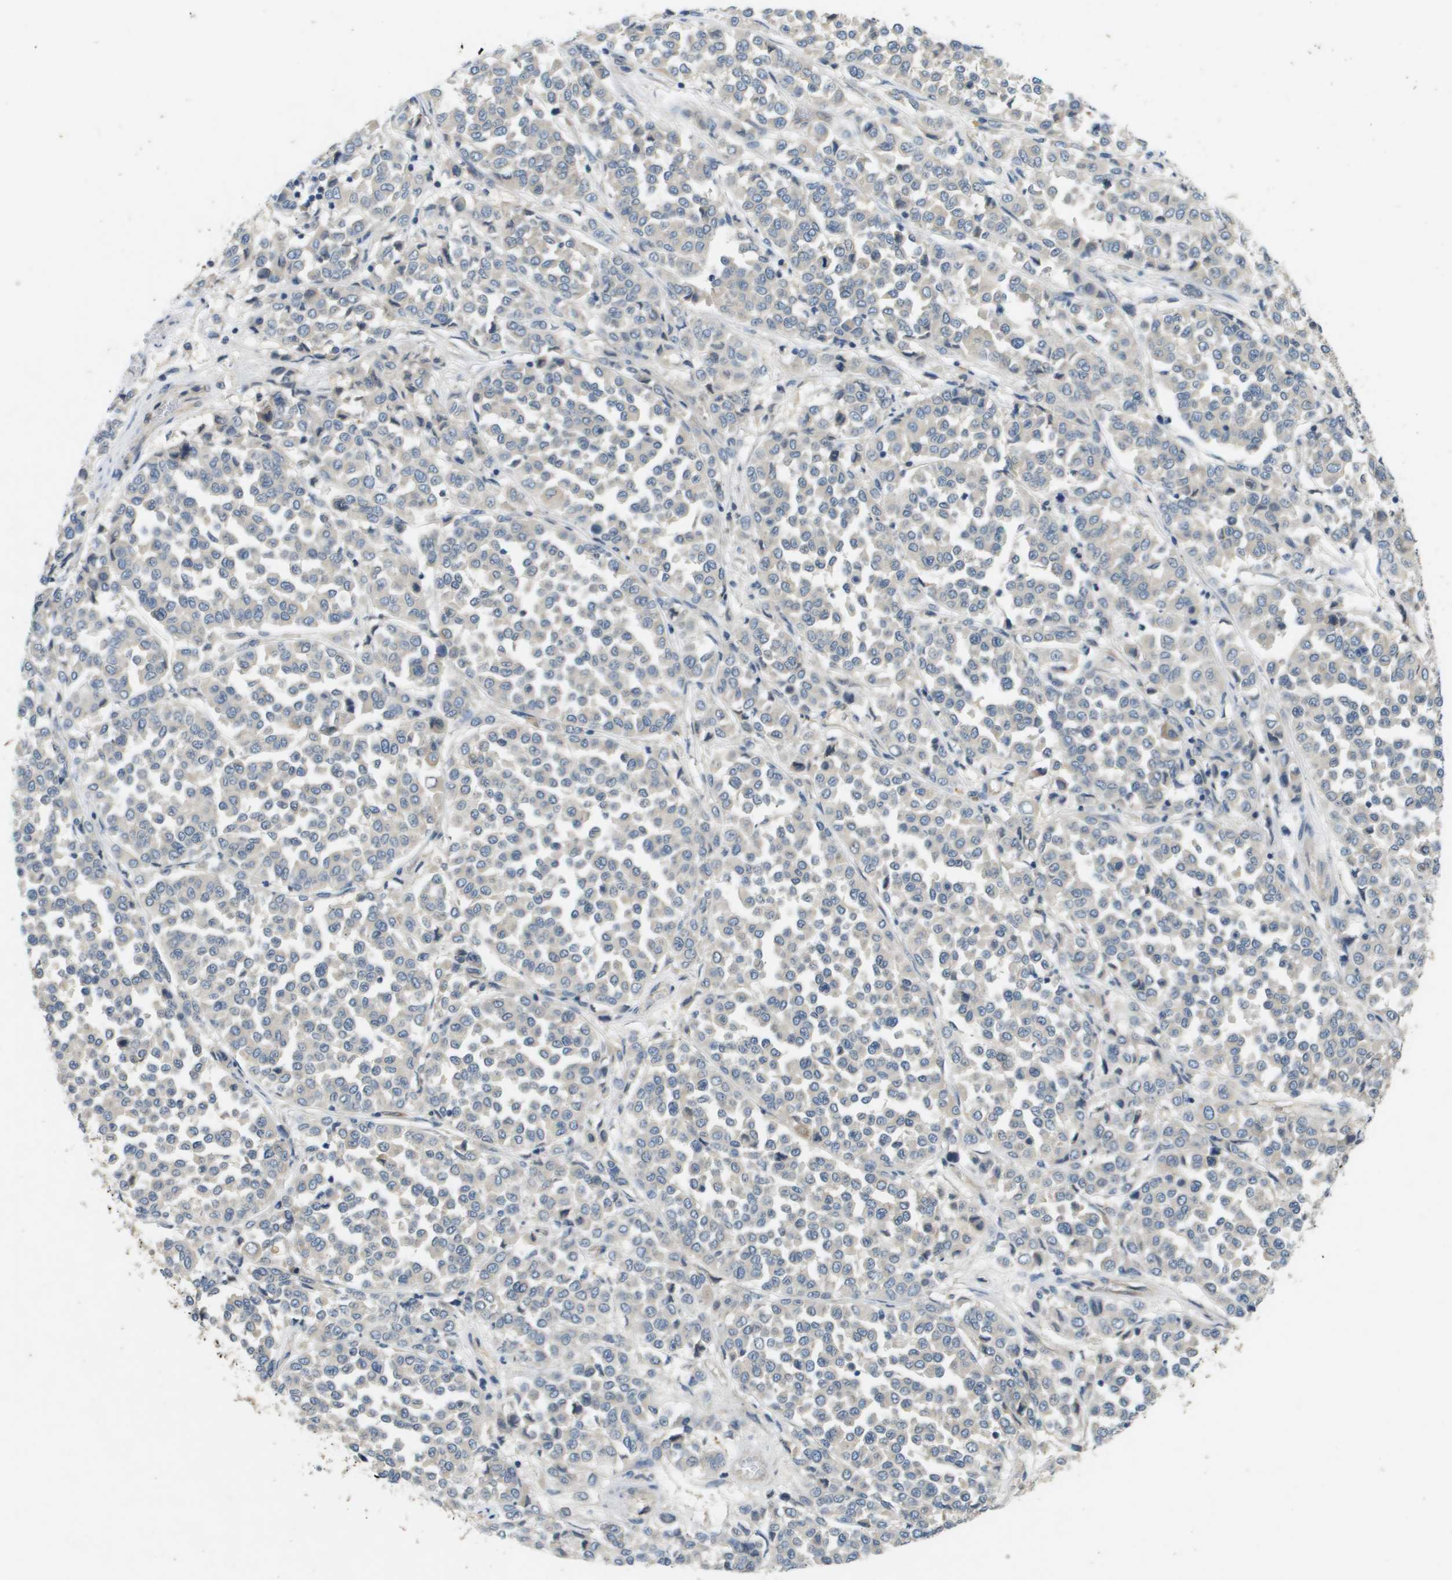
{"staining": {"intensity": "negative", "quantity": "none", "location": "none"}, "tissue": "melanoma", "cell_type": "Tumor cells", "image_type": "cancer", "snomed": [{"axis": "morphology", "description": "Malignant melanoma, Metastatic site"}, {"axis": "topography", "description": "Pancreas"}], "caption": "A histopathology image of human melanoma is negative for staining in tumor cells. (Immunohistochemistry (ihc), brightfield microscopy, high magnification).", "gene": "PGAP3", "patient": {"sex": "female", "age": 30}}